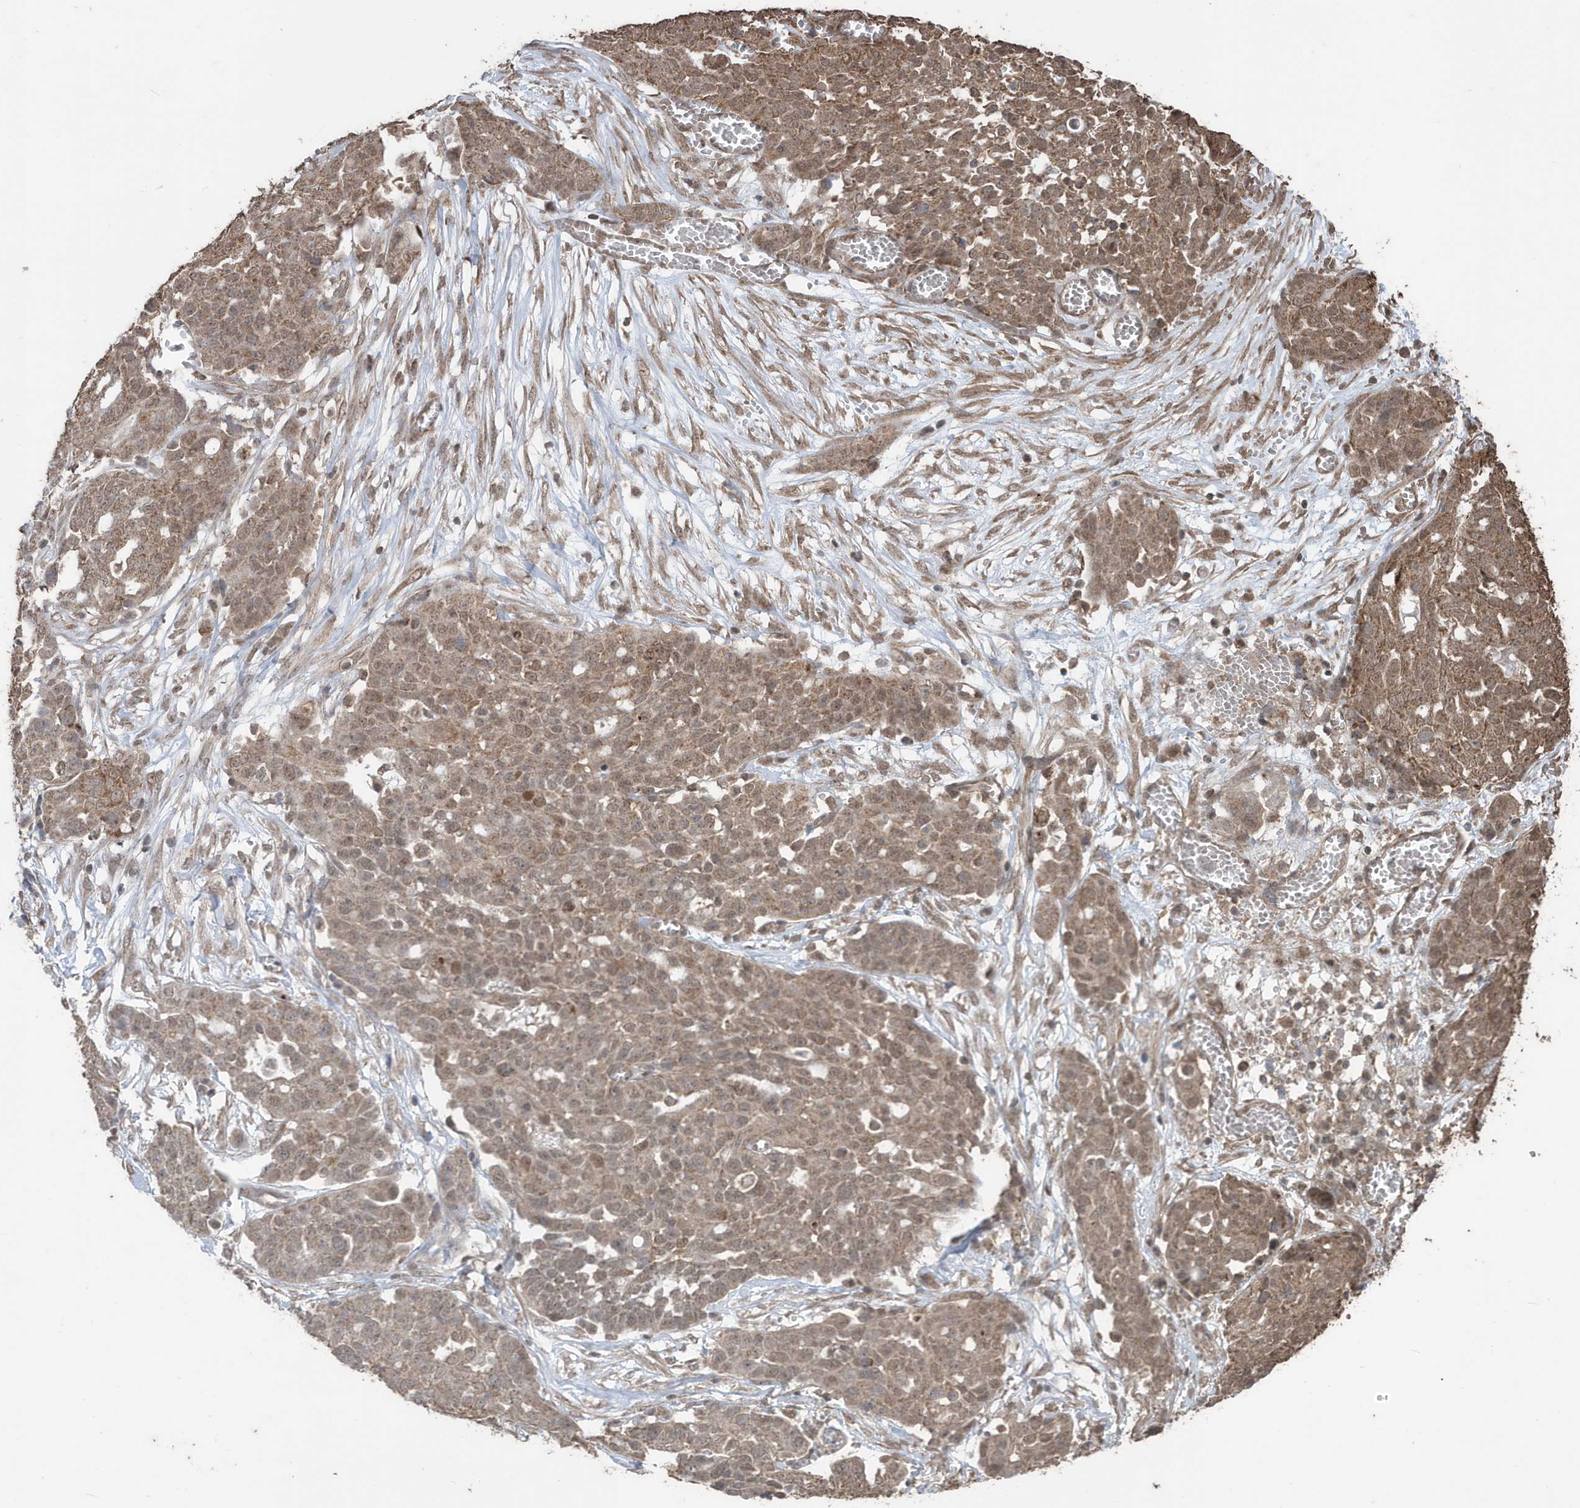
{"staining": {"intensity": "moderate", "quantity": ">75%", "location": "cytoplasmic/membranous,nuclear"}, "tissue": "ovarian cancer", "cell_type": "Tumor cells", "image_type": "cancer", "snomed": [{"axis": "morphology", "description": "Cystadenocarcinoma, serous, NOS"}, {"axis": "topography", "description": "Soft tissue"}, {"axis": "topography", "description": "Ovary"}], "caption": "Ovarian serous cystadenocarcinoma stained with DAB immunohistochemistry (IHC) shows medium levels of moderate cytoplasmic/membranous and nuclear positivity in about >75% of tumor cells.", "gene": "PAXBP1", "patient": {"sex": "female", "age": 57}}